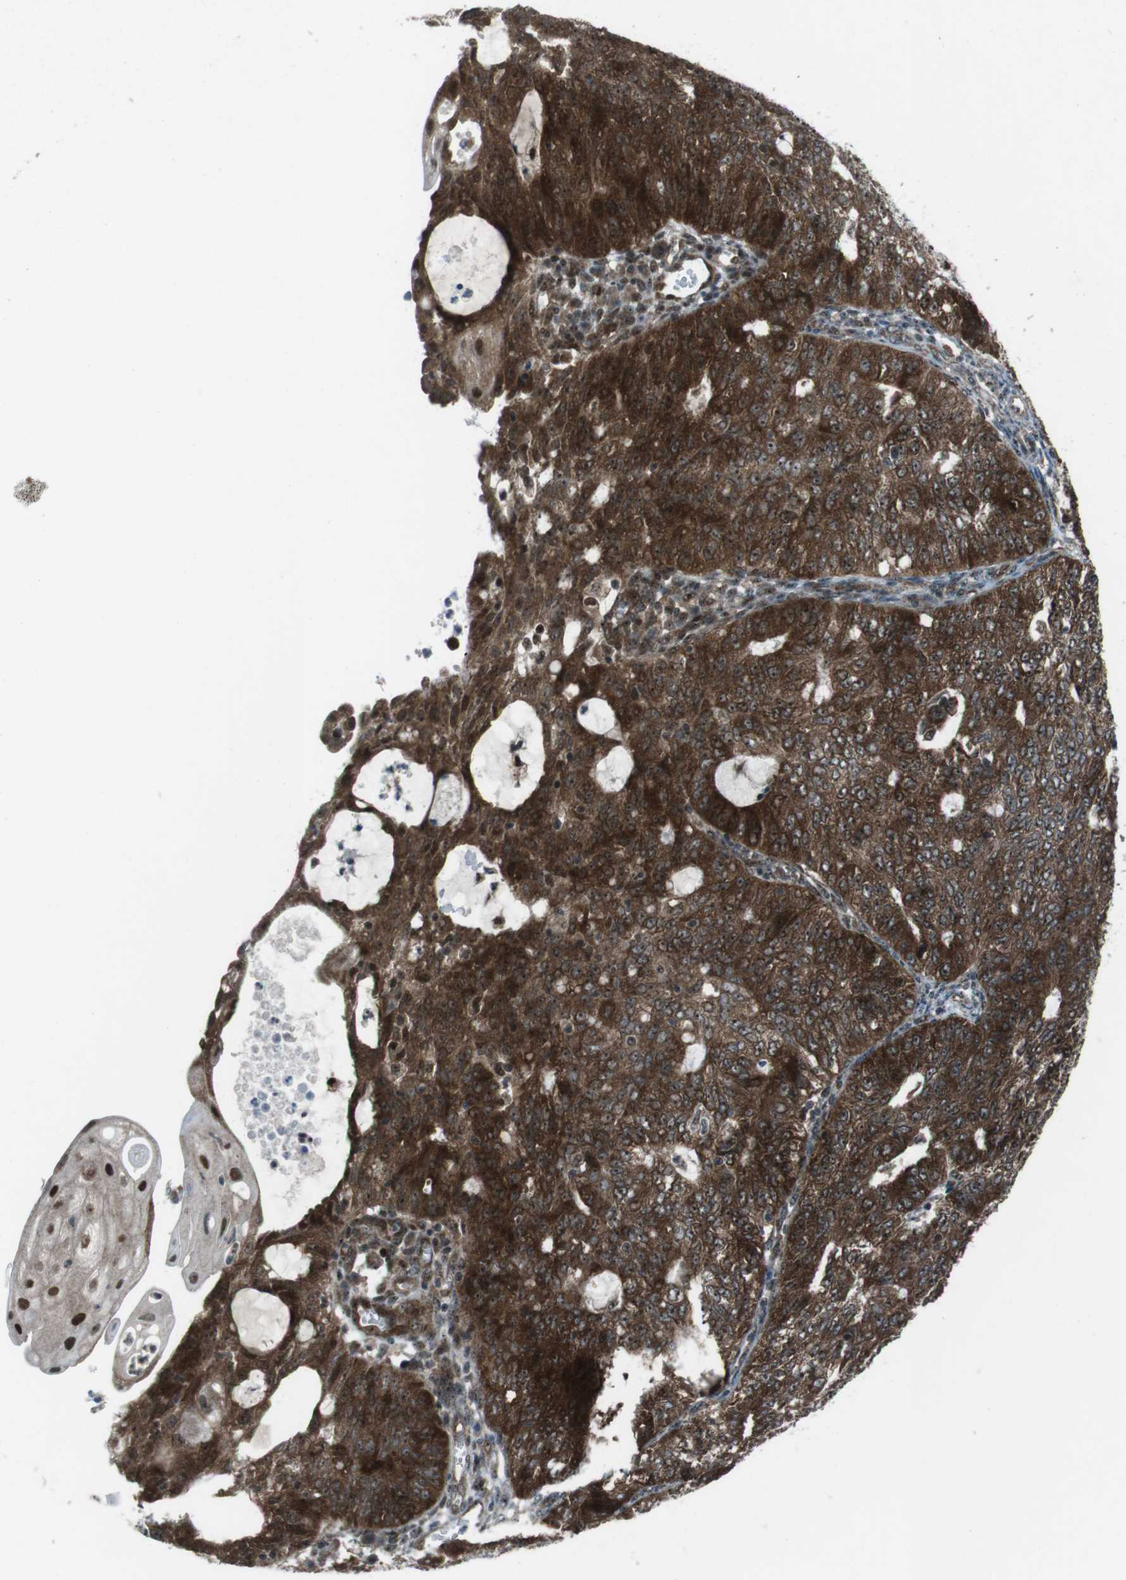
{"staining": {"intensity": "strong", "quantity": ">75%", "location": "cytoplasmic/membranous"}, "tissue": "endometrial cancer", "cell_type": "Tumor cells", "image_type": "cancer", "snomed": [{"axis": "morphology", "description": "Adenocarcinoma, NOS"}, {"axis": "topography", "description": "Endometrium"}], "caption": "This micrograph demonstrates endometrial cancer stained with IHC to label a protein in brown. The cytoplasmic/membranous of tumor cells show strong positivity for the protein. Nuclei are counter-stained blue.", "gene": "CSNK1D", "patient": {"sex": "female", "age": 32}}